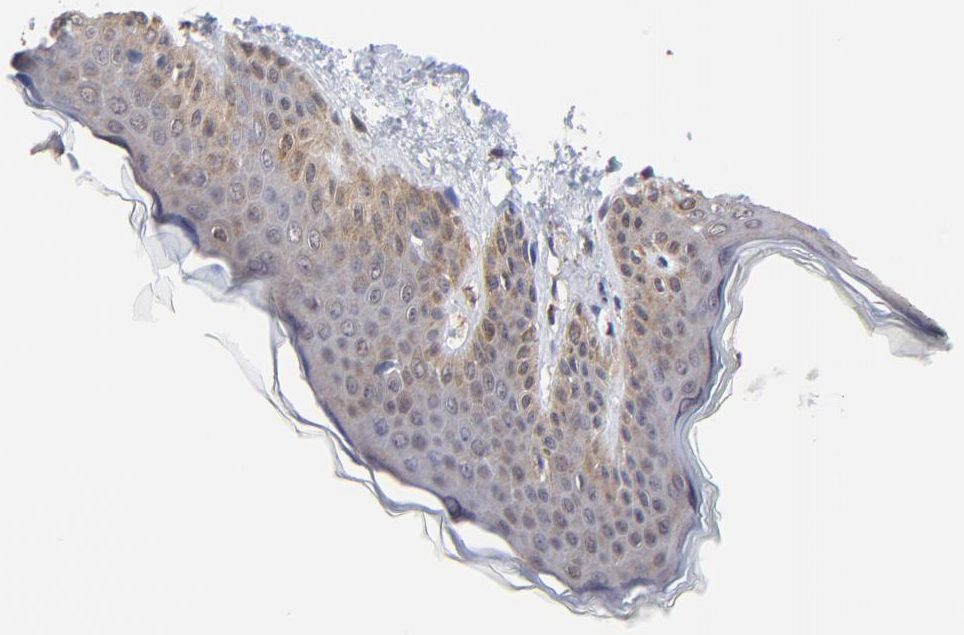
{"staining": {"intensity": "negative", "quantity": "none", "location": "none"}, "tissue": "skin", "cell_type": "Fibroblasts", "image_type": "normal", "snomed": [{"axis": "morphology", "description": "Normal tissue, NOS"}, {"axis": "topography", "description": "Skin"}], "caption": "Immunohistochemistry (IHC) histopathology image of unremarkable human skin stained for a protein (brown), which displays no positivity in fibroblasts. The staining is performed using DAB (3,3'-diaminobenzidine) brown chromogen with nuclei counter-stained in using hematoxylin.", "gene": "CCT2", "patient": {"sex": "female", "age": 17}}